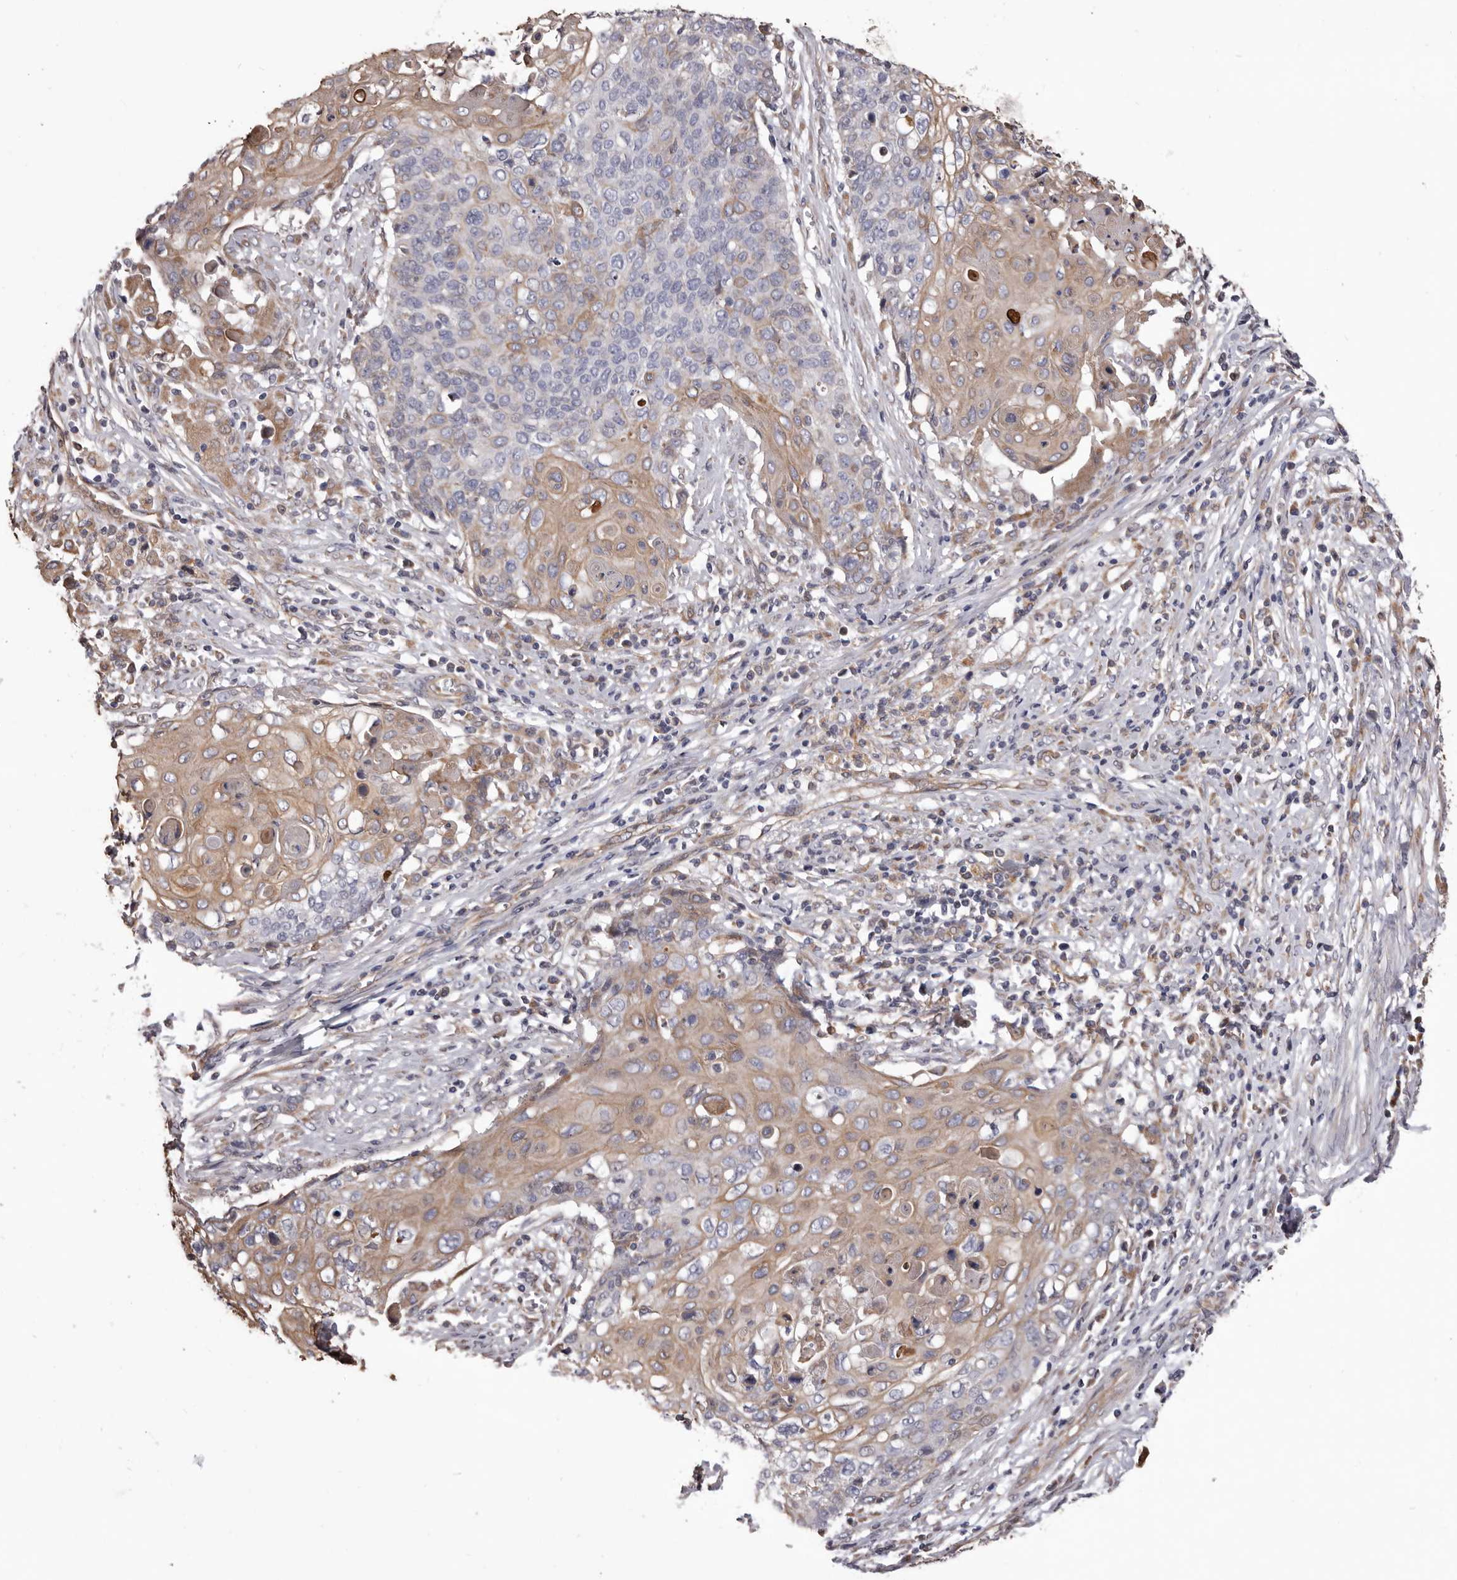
{"staining": {"intensity": "weak", "quantity": "25%-75%", "location": "cytoplasmic/membranous"}, "tissue": "cervical cancer", "cell_type": "Tumor cells", "image_type": "cancer", "snomed": [{"axis": "morphology", "description": "Squamous cell carcinoma, NOS"}, {"axis": "topography", "description": "Cervix"}], "caption": "The histopathology image displays staining of cervical squamous cell carcinoma, revealing weak cytoplasmic/membranous protein staining (brown color) within tumor cells.", "gene": "CEP104", "patient": {"sex": "female", "age": 39}}